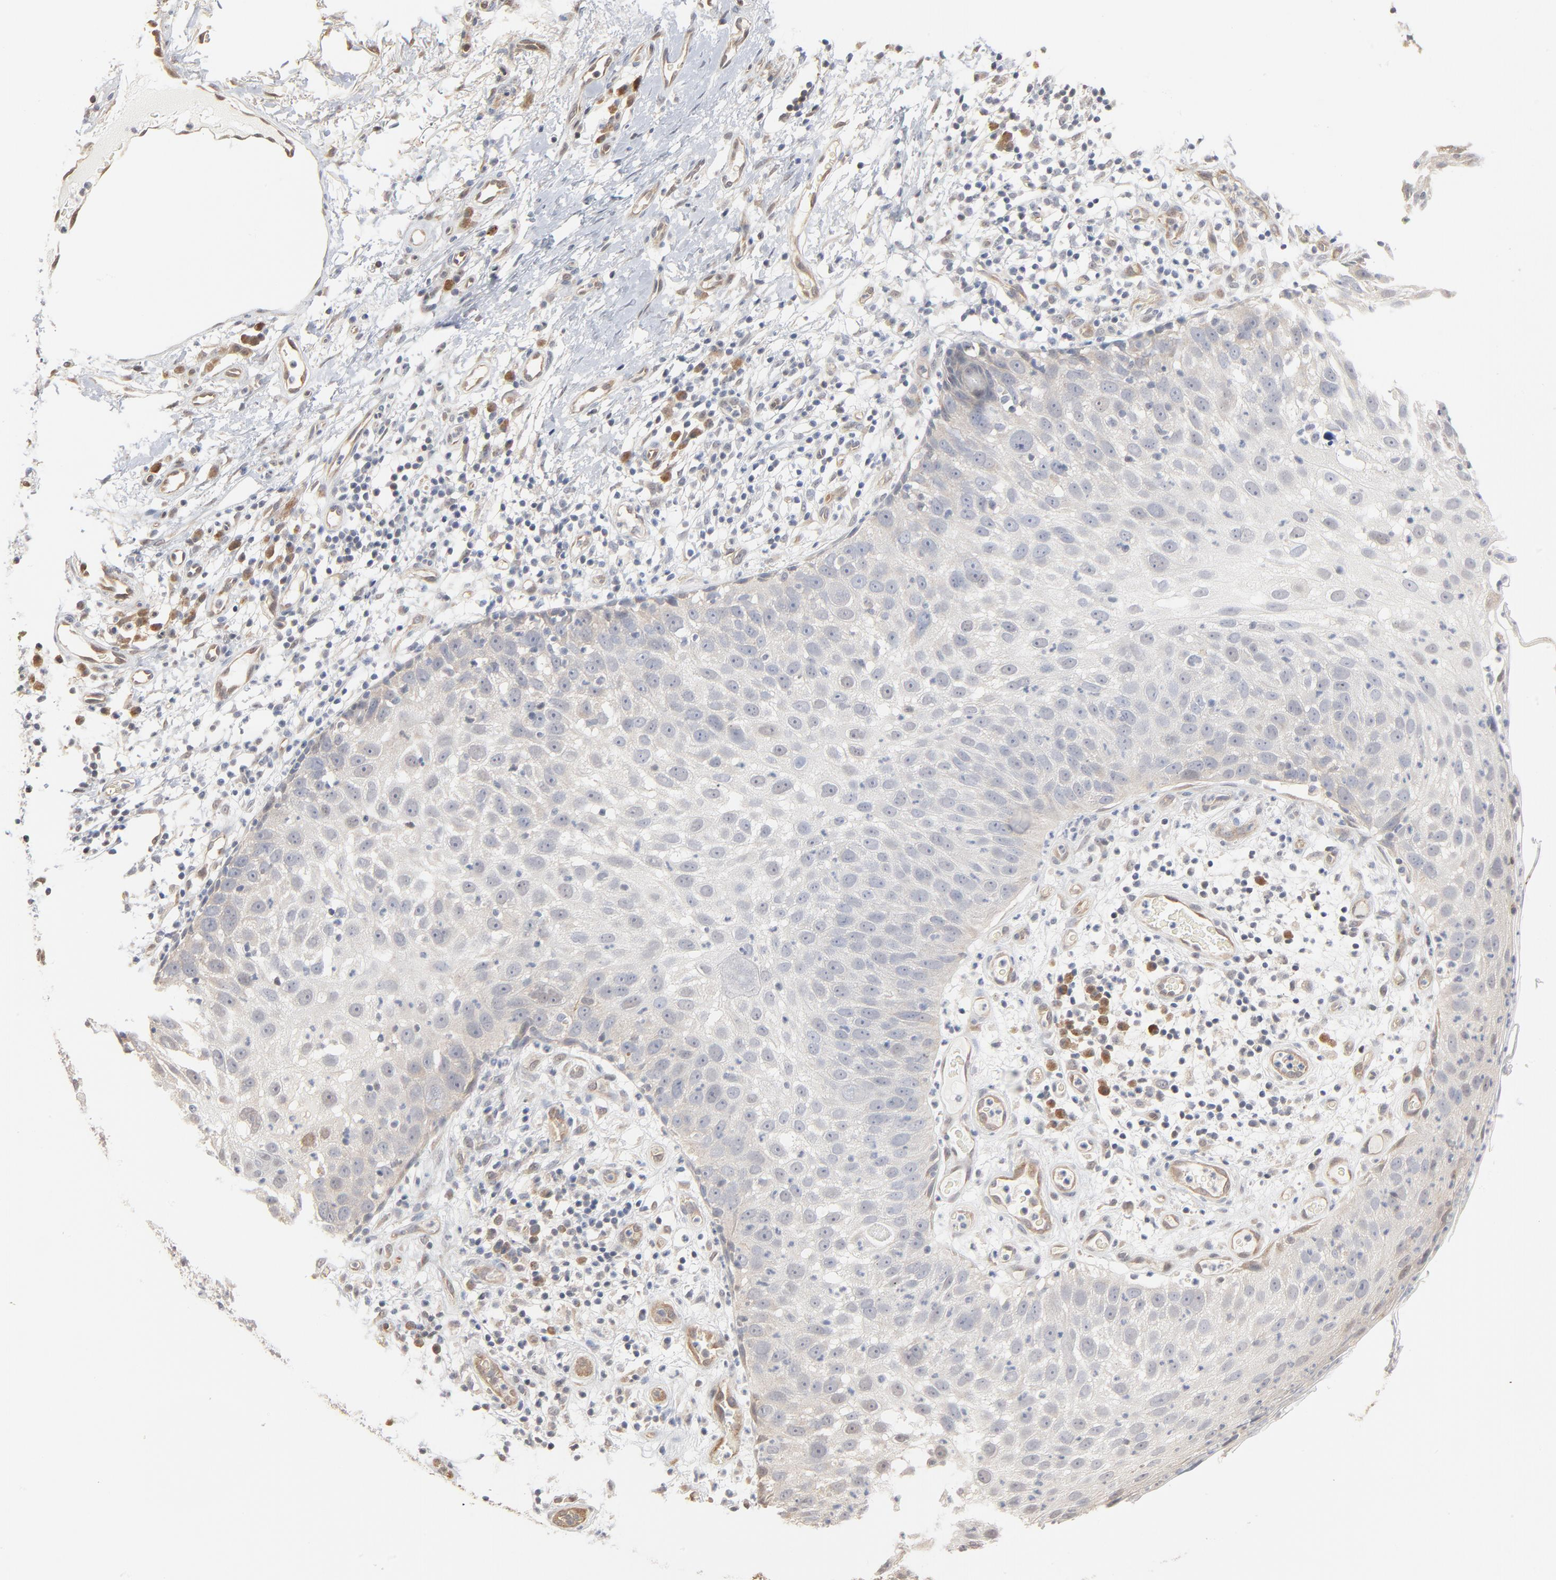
{"staining": {"intensity": "weak", "quantity": "<25%", "location": "cytoplasmic/membranous"}, "tissue": "skin cancer", "cell_type": "Tumor cells", "image_type": "cancer", "snomed": [{"axis": "morphology", "description": "Squamous cell carcinoma, NOS"}, {"axis": "topography", "description": "Skin"}], "caption": "An image of human skin cancer (squamous cell carcinoma) is negative for staining in tumor cells.", "gene": "EPCAM", "patient": {"sex": "male", "age": 87}}